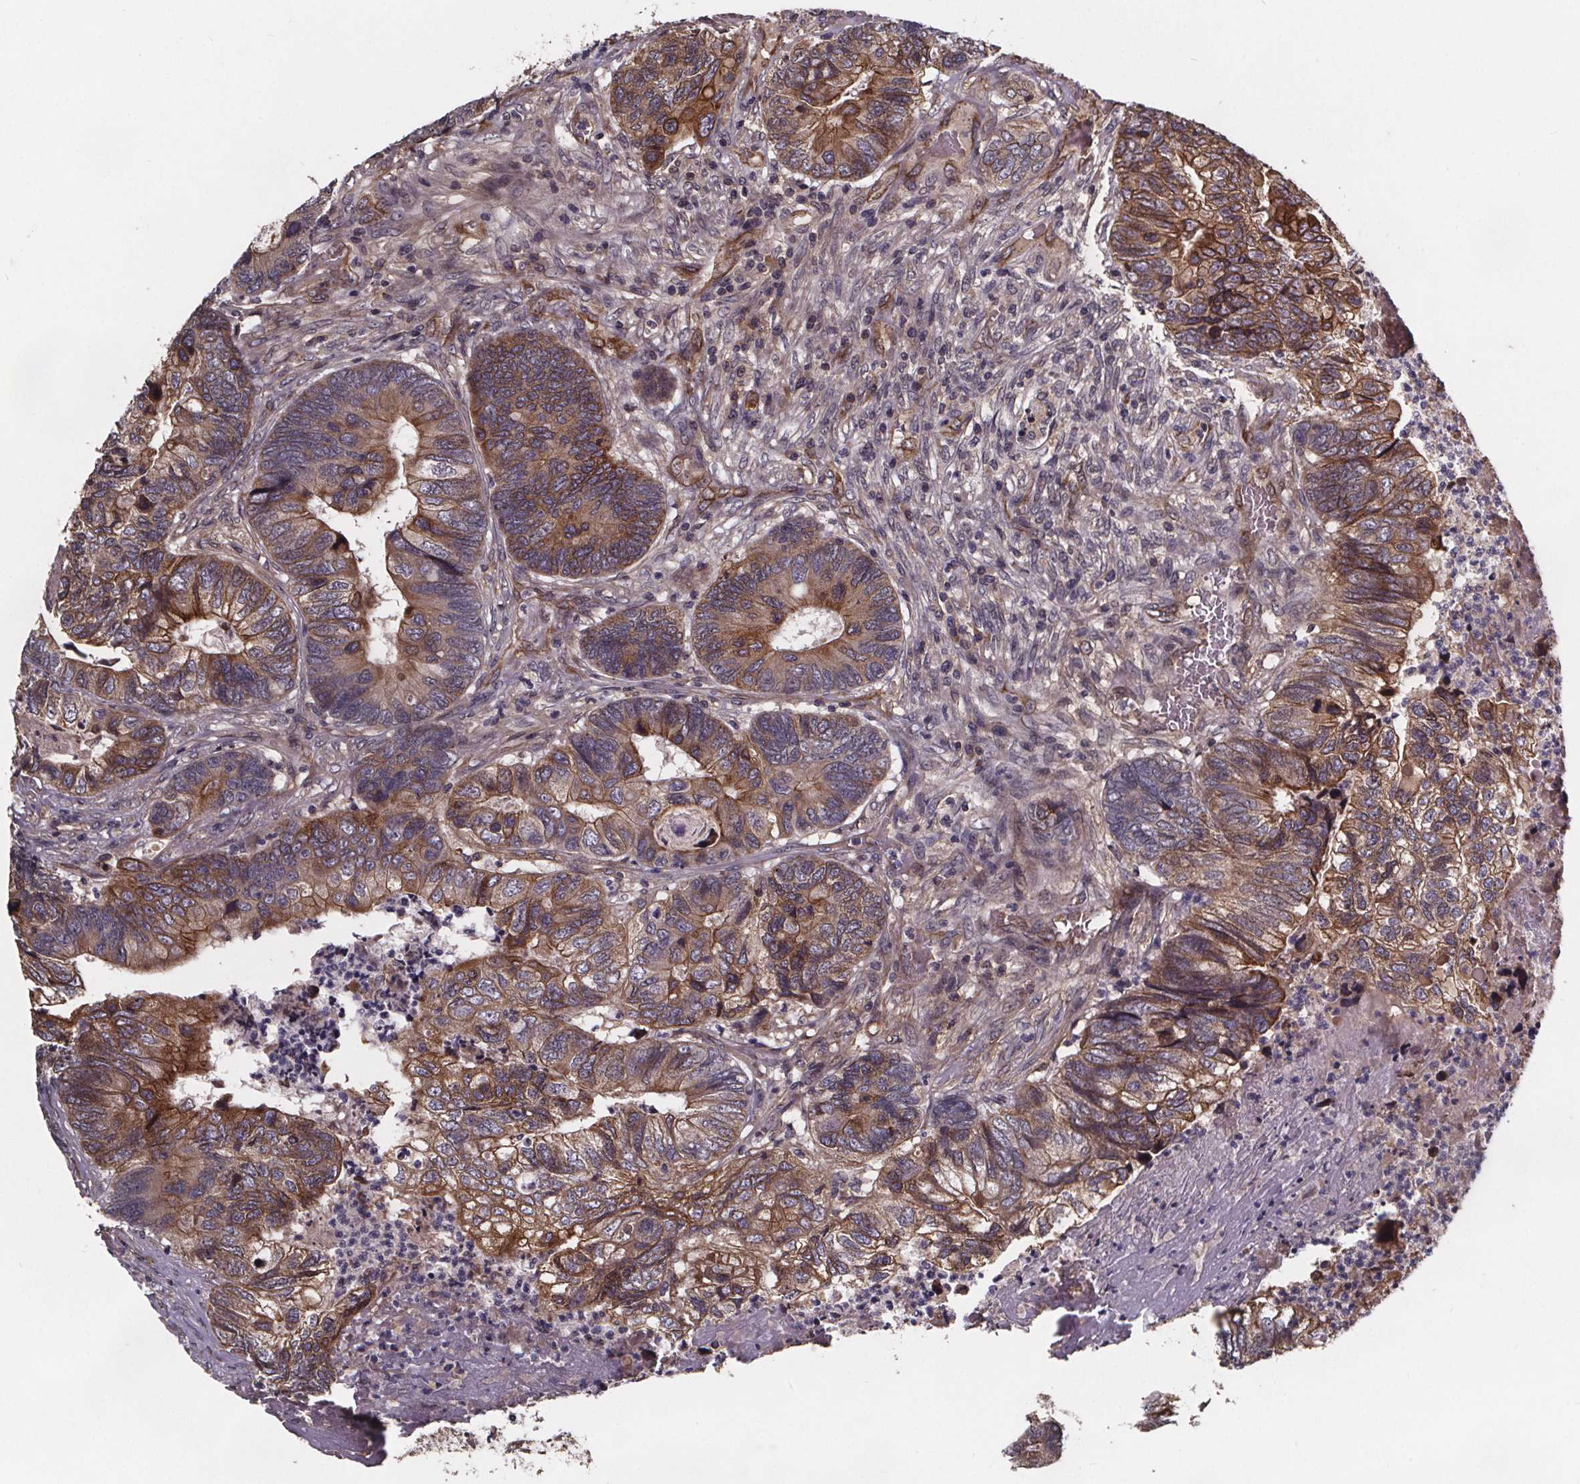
{"staining": {"intensity": "moderate", "quantity": ">75%", "location": "cytoplasmic/membranous"}, "tissue": "colorectal cancer", "cell_type": "Tumor cells", "image_type": "cancer", "snomed": [{"axis": "morphology", "description": "Adenocarcinoma, NOS"}, {"axis": "topography", "description": "Colon"}], "caption": "Moderate cytoplasmic/membranous positivity is identified in approximately >75% of tumor cells in adenocarcinoma (colorectal).", "gene": "FASTKD3", "patient": {"sex": "female", "age": 67}}